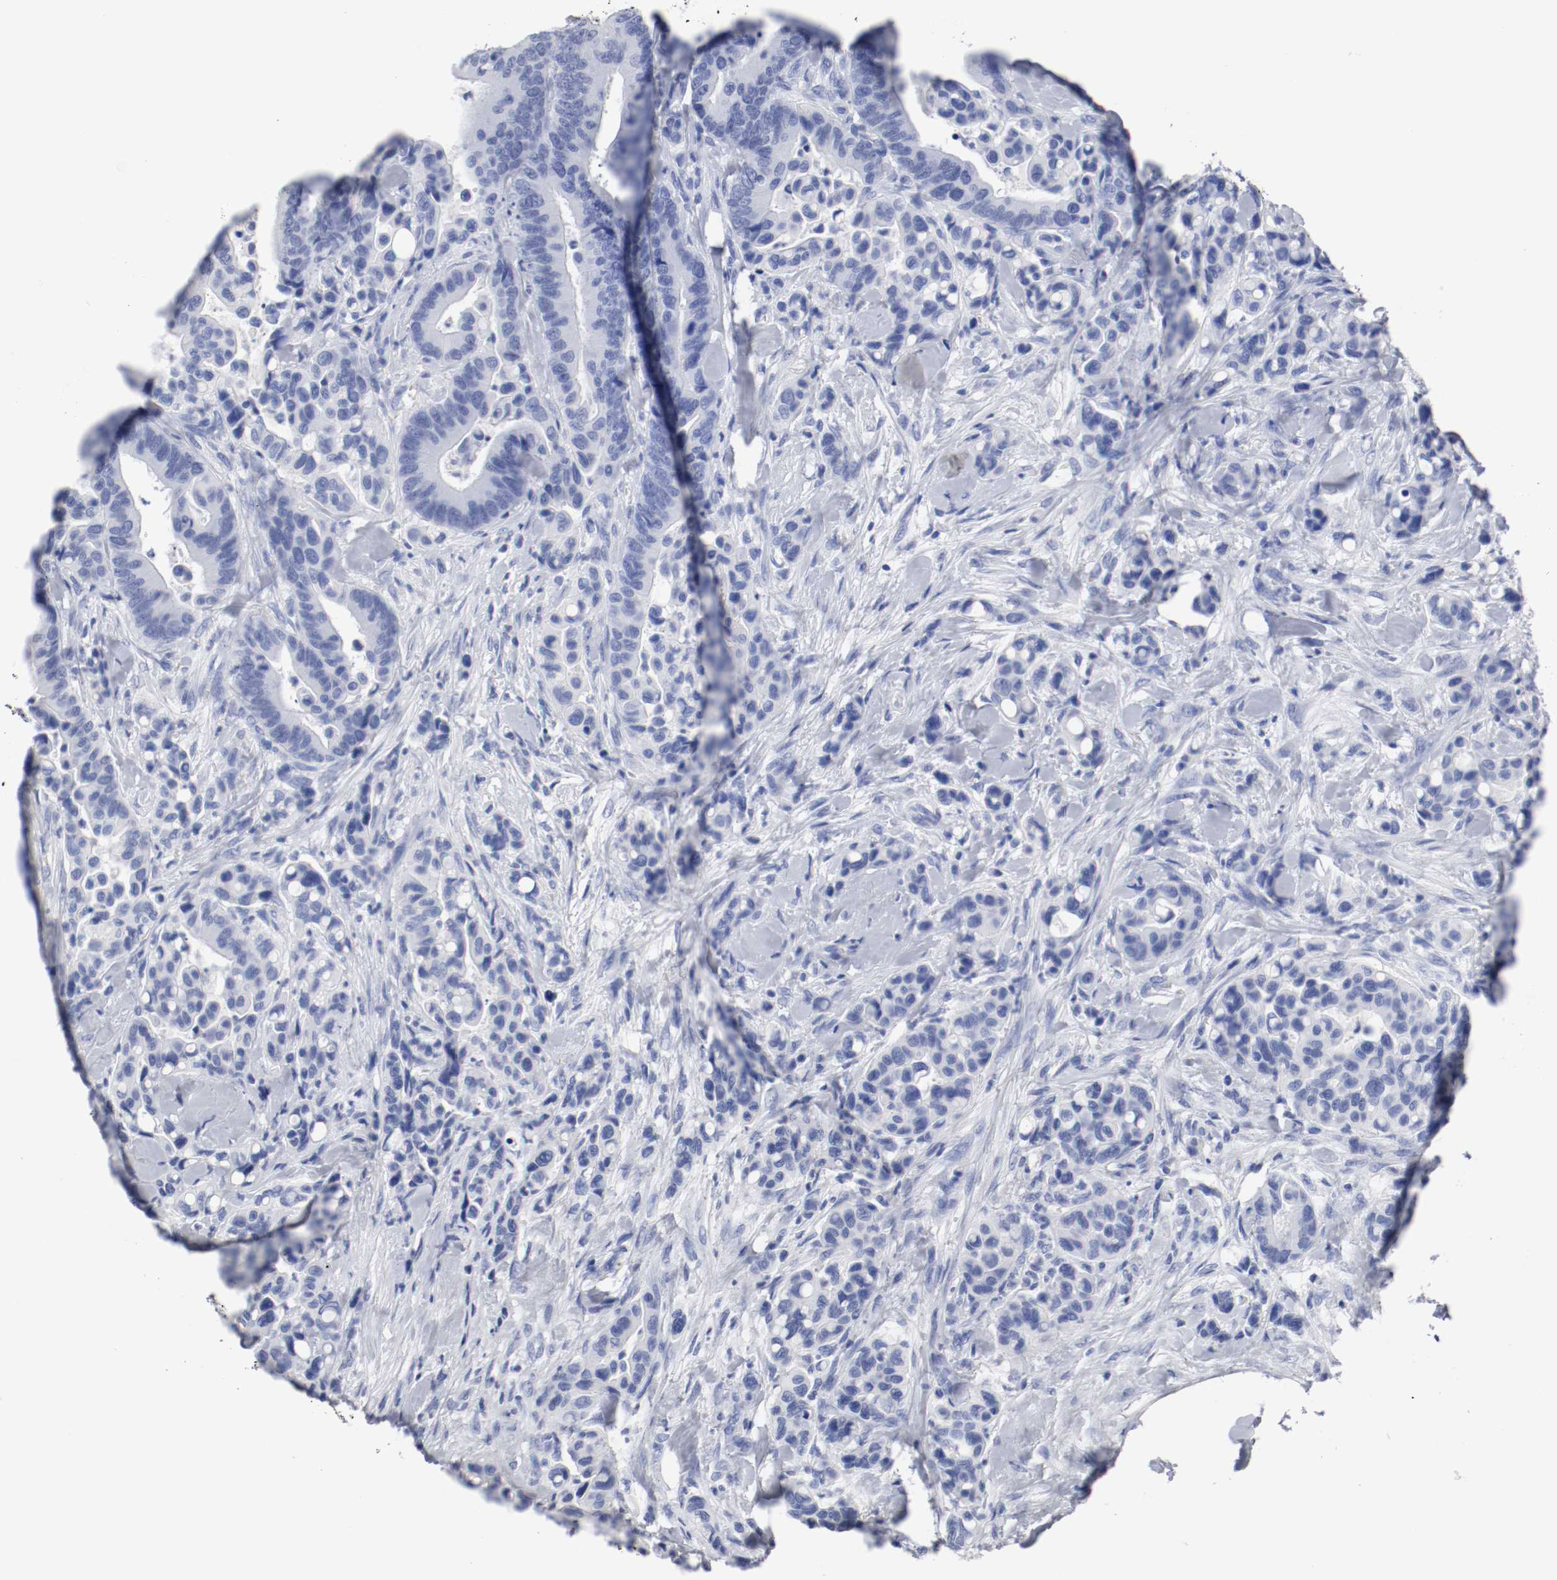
{"staining": {"intensity": "negative", "quantity": "none", "location": "none"}, "tissue": "colorectal cancer", "cell_type": "Tumor cells", "image_type": "cancer", "snomed": [{"axis": "morphology", "description": "Normal tissue, NOS"}, {"axis": "morphology", "description": "Adenocarcinoma, NOS"}, {"axis": "topography", "description": "Colon"}], "caption": "IHC histopathology image of adenocarcinoma (colorectal) stained for a protein (brown), which exhibits no expression in tumor cells.", "gene": "GAD1", "patient": {"sex": "male", "age": 82}}